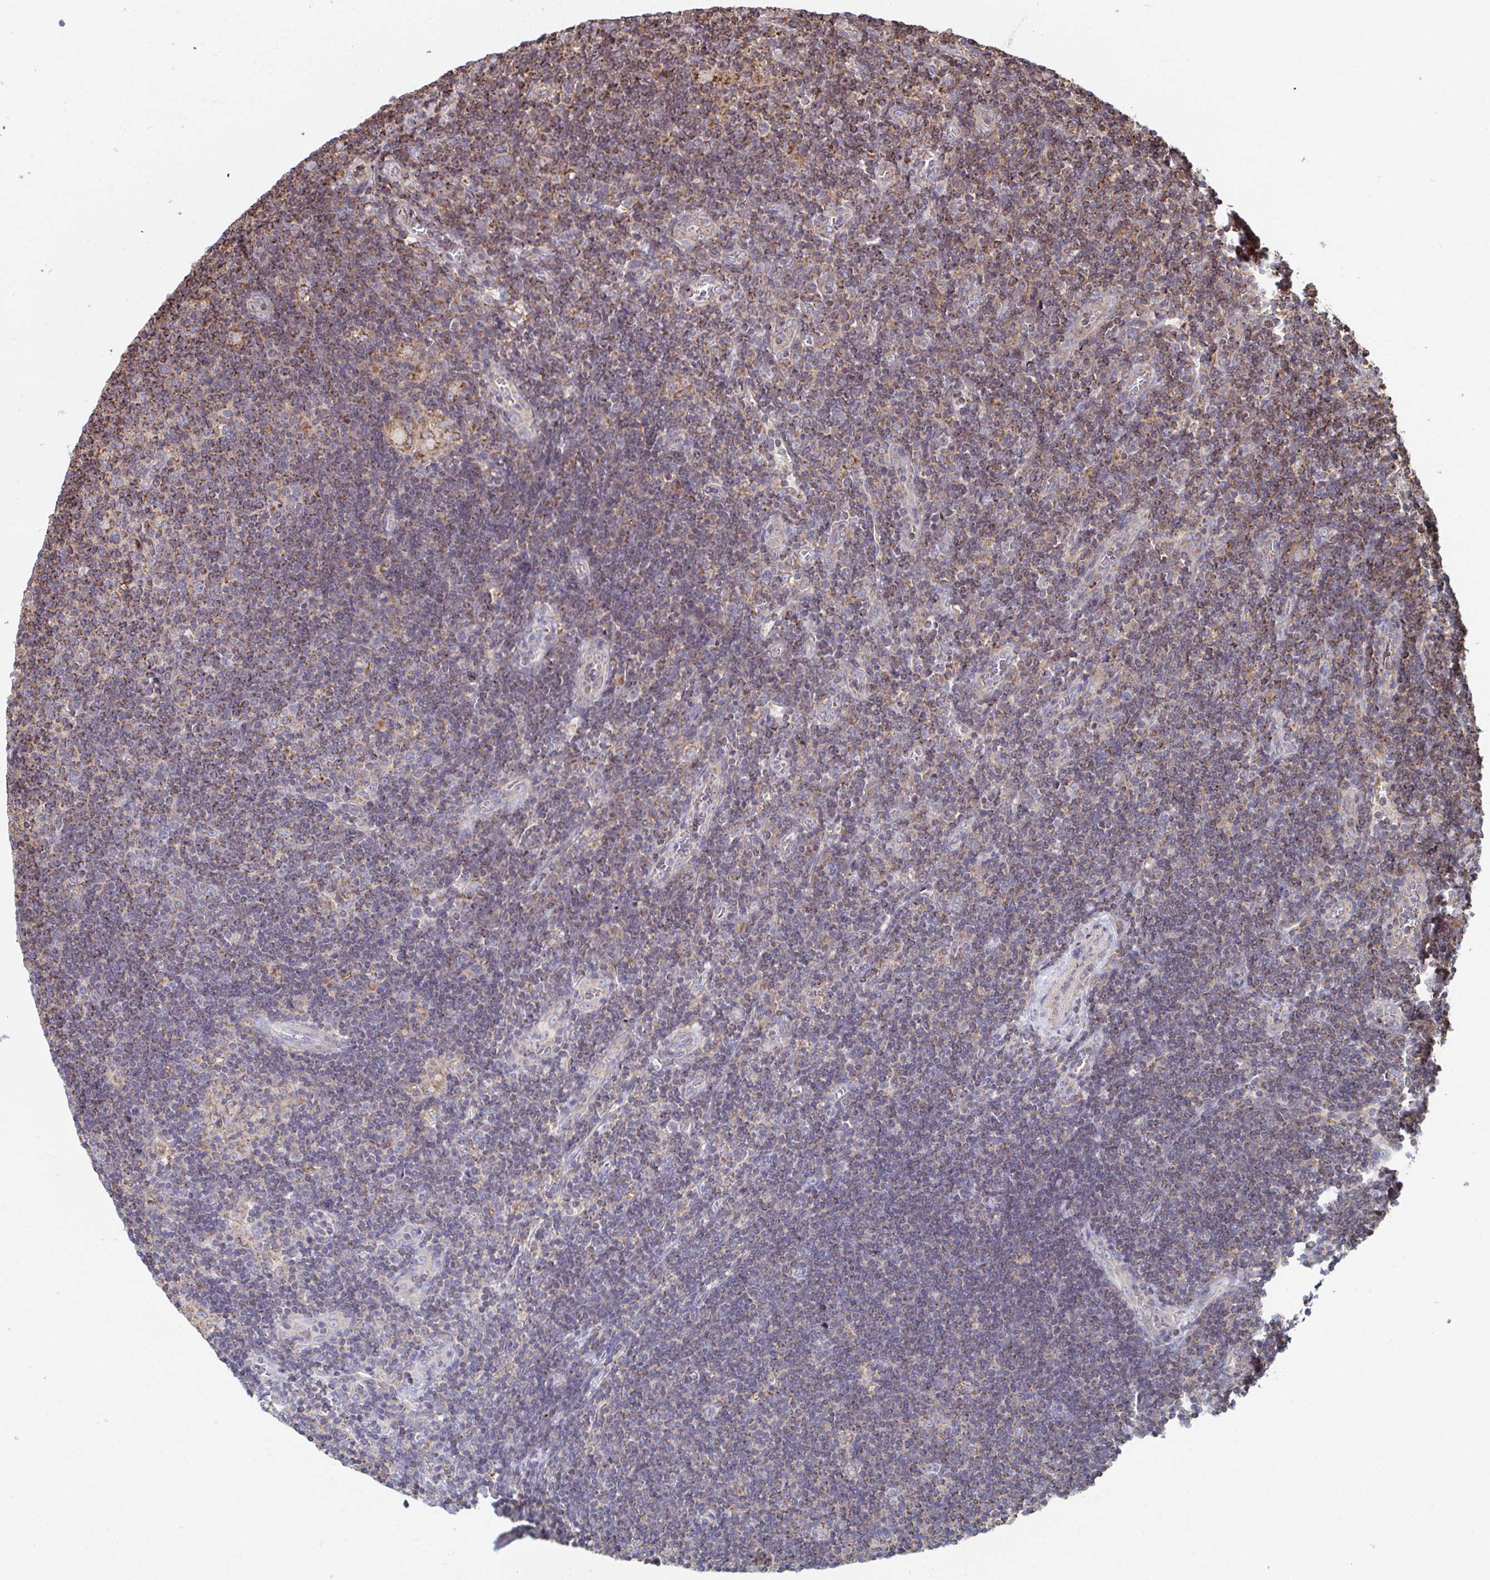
{"staining": {"intensity": "negative", "quantity": "none", "location": "none"}, "tissue": "lymphoma", "cell_type": "Tumor cells", "image_type": "cancer", "snomed": [{"axis": "morphology", "description": "Hodgkin's disease, NOS"}, {"axis": "topography", "description": "Lymph node"}], "caption": "Immunohistochemical staining of human Hodgkin's disease reveals no significant staining in tumor cells.", "gene": "KLHL34", "patient": {"sex": "male", "age": 40}}